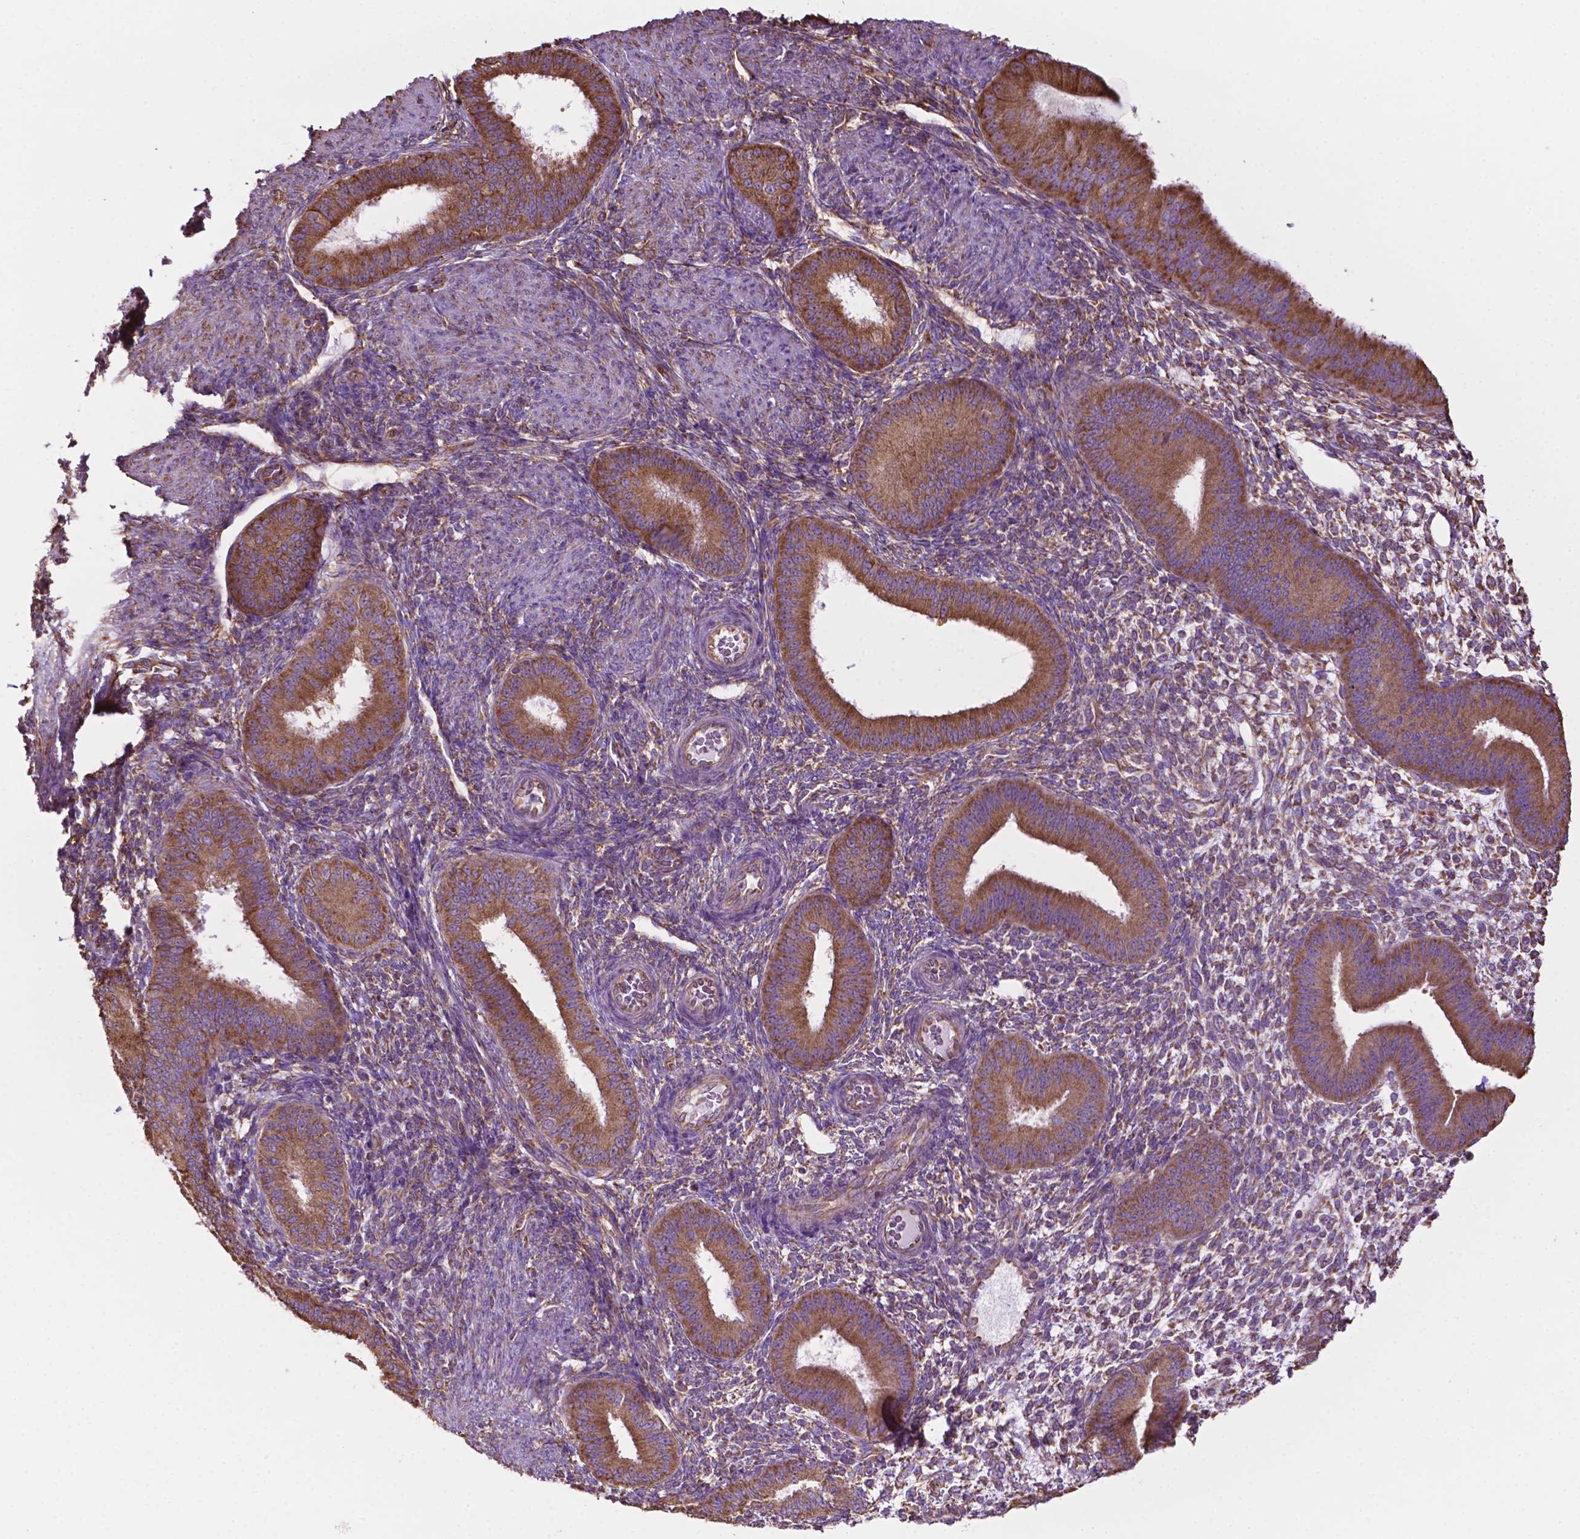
{"staining": {"intensity": "weak", "quantity": "<25%", "location": "cytoplasmic/membranous"}, "tissue": "endometrium", "cell_type": "Cells in endometrial stroma", "image_type": "normal", "snomed": [{"axis": "morphology", "description": "Normal tissue, NOS"}, {"axis": "topography", "description": "Endometrium"}], "caption": "DAB immunohistochemical staining of benign human endometrium shows no significant positivity in cells in endometrial stroma. (DAB IHC visualized using brightfield microscopy, high magnification).", "gene": "RPL29", "patient": {"sex": "female", "age": 39}}